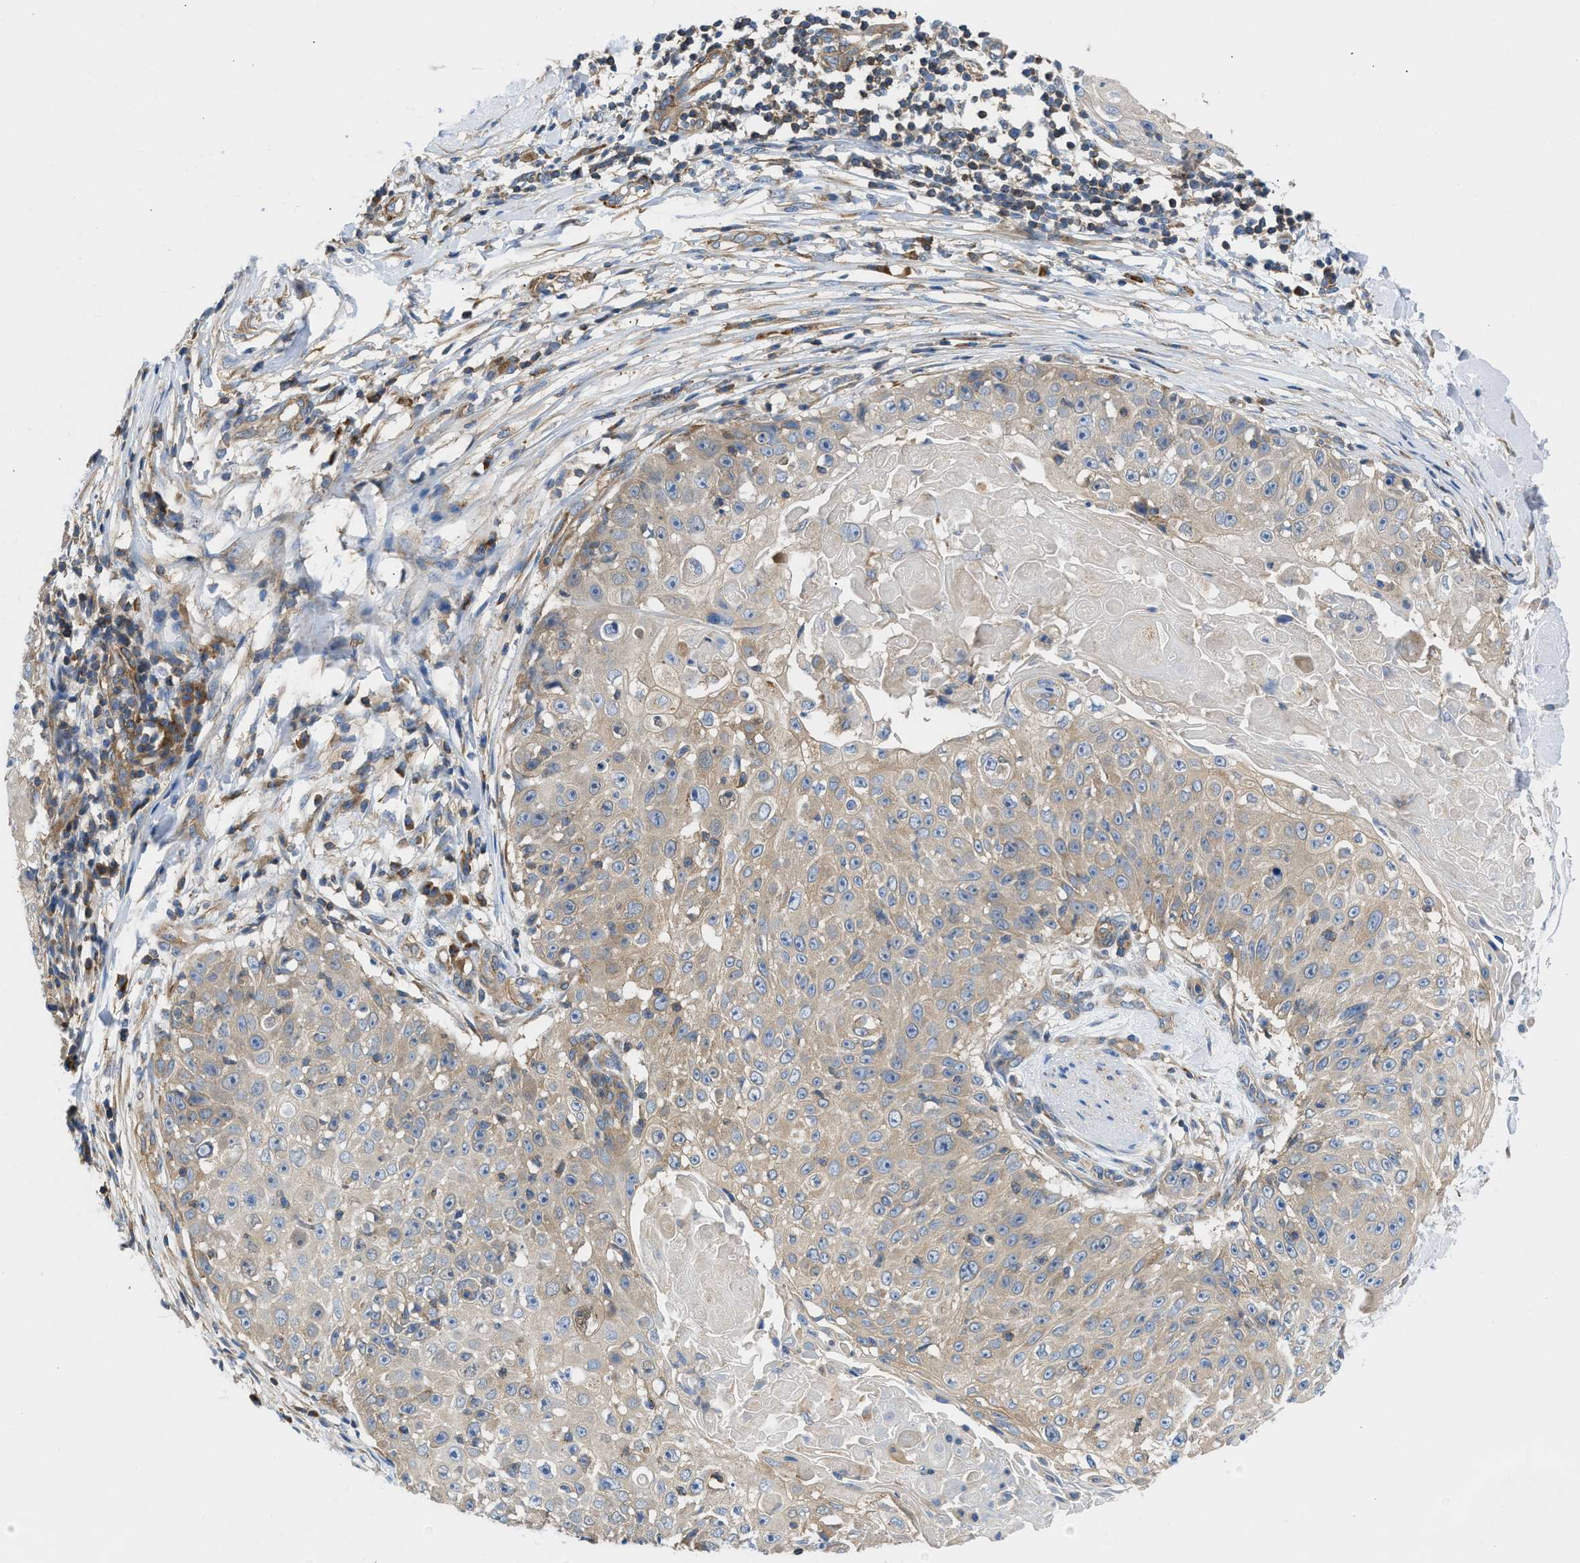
{"staining": {"intensity": "weak", "quantity": ">75%", "location": "cytoplasmic/membranous"}, "tissue": "skin cancer", "cell_type": "Tumor cells", "image_type": "cancer", "snomed": [{"axis": "morphology", "description": "Squamous cell carcinoma, NOS"}, {"axis": "topography", "description": "Skin"}], "caption": "Immunohistochemical staining of skin squamous cell carcinoma shows low levels of weak cytoplasmic/membranous positivity in about >75% of tumor cells. The protein of interest is stained brown, and the nuclei are stained in blue (DAB IHC with brightfield microscopy, high magnification).", "gene": "CHKB", "patient": {"sex": "male", "age": 86}}